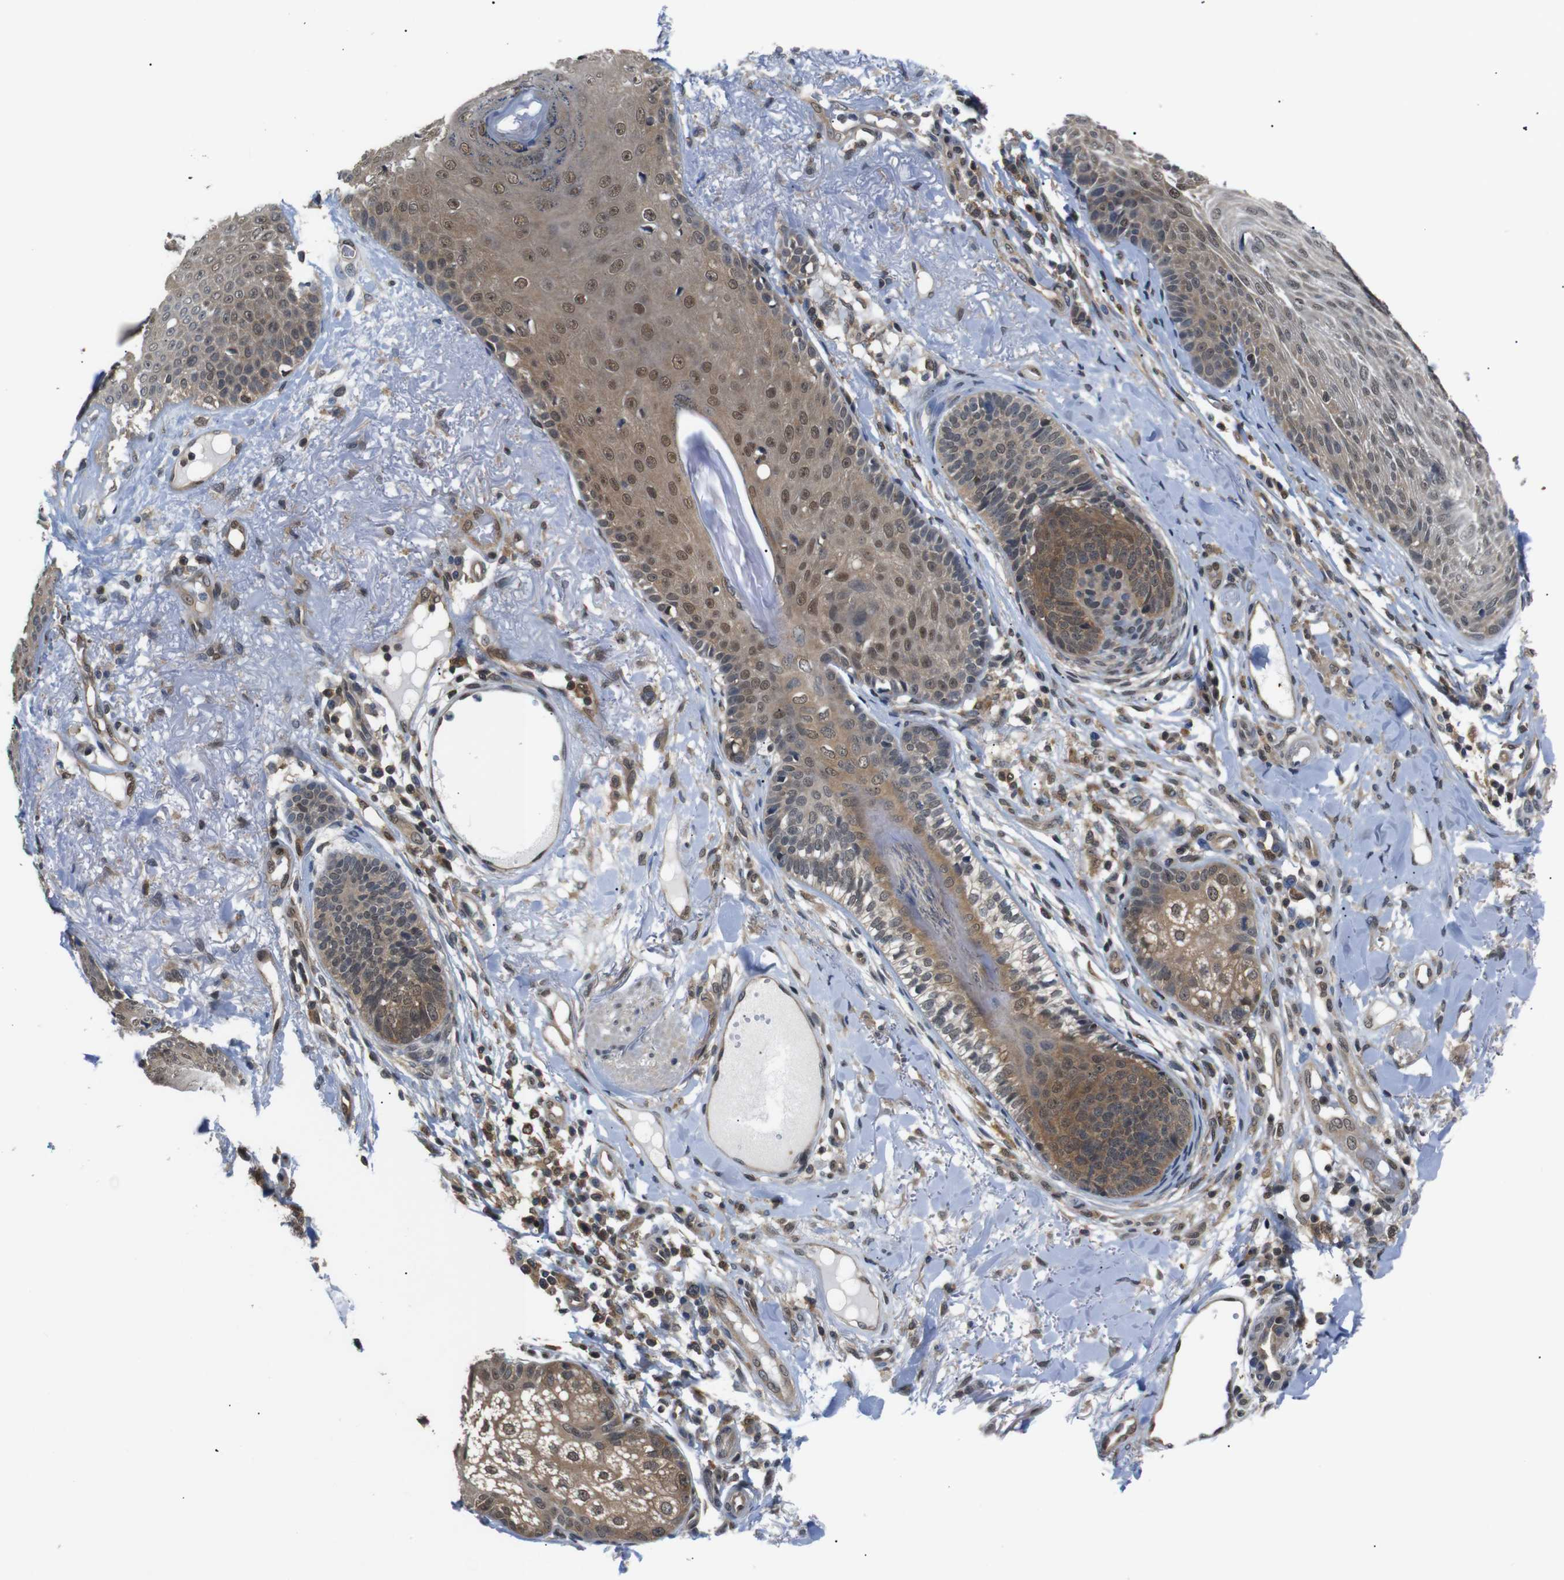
{"staining": {"intensity": "moderate", "quantity": ">75%", "location": "cytoplasmic/membranous"}, "tissue": "skin cancer", "cell_type": "Tumor cells", "image_type": "cancer", "snomed": [{"axis": "morphology", "description": "Normal tissue, NOS"}, {"axis": "morphology", "description": "Basal cell carcinoma"}, {"axis": "topography", "description": "Skin"}], "caption": "Immunohistochemistry of human skin cancer (basal cell carcinoma) exhibits medium levels of moderate cytoplasmic/membranous staining in approximately >75% of tumor cells. The staining is performed using DAB brown chromogen to label protein expression. The nuclei are counter-stained blue using hematoxylin.", "gene": "UBXN1", "patient": {"sex": "male", "age": 52}}